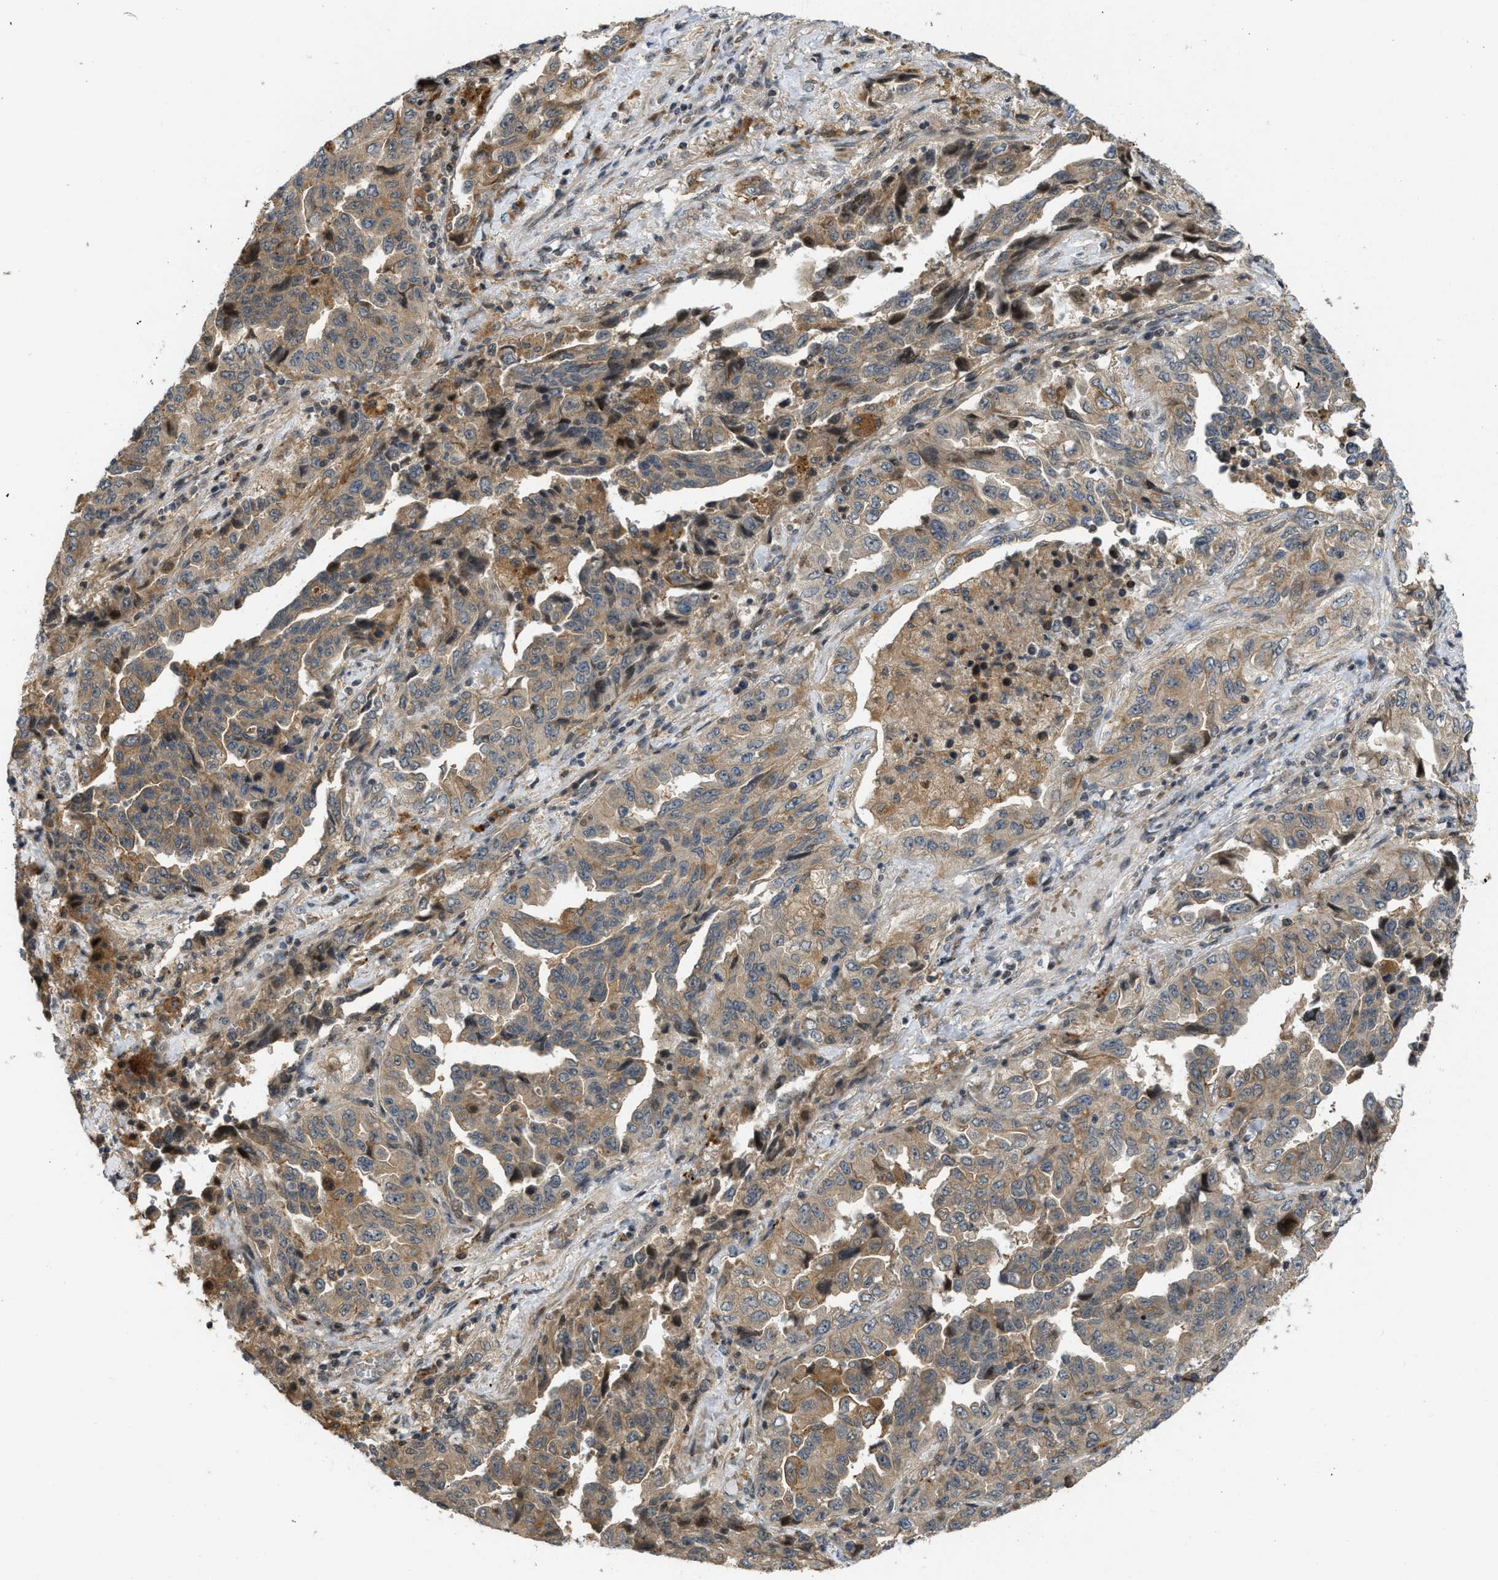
{"staining": {"intensity": "weak", "quantity": ">75%", "location": "cytoplasmic/membranous"}, "tissue": "lung cancer", "cell_type": "Tumor cells", "image_type": "cancer", "snomed": [{"axis": "morphology", "description": "Adenocarcinoma, NOS"}, {"axis": "topography", "description": "Lung"}], "caption": "This histopathology image reveals lung adenocarcinoma stained with immunohistochemistry to label a protein in brown. The cytoplasmic/membranous of tumor cells show weak positivity for the protein. Nuclei are counter-stained blue.", "gene": "DNAJC28", "patient": {"sex": "female", "age": 51}}